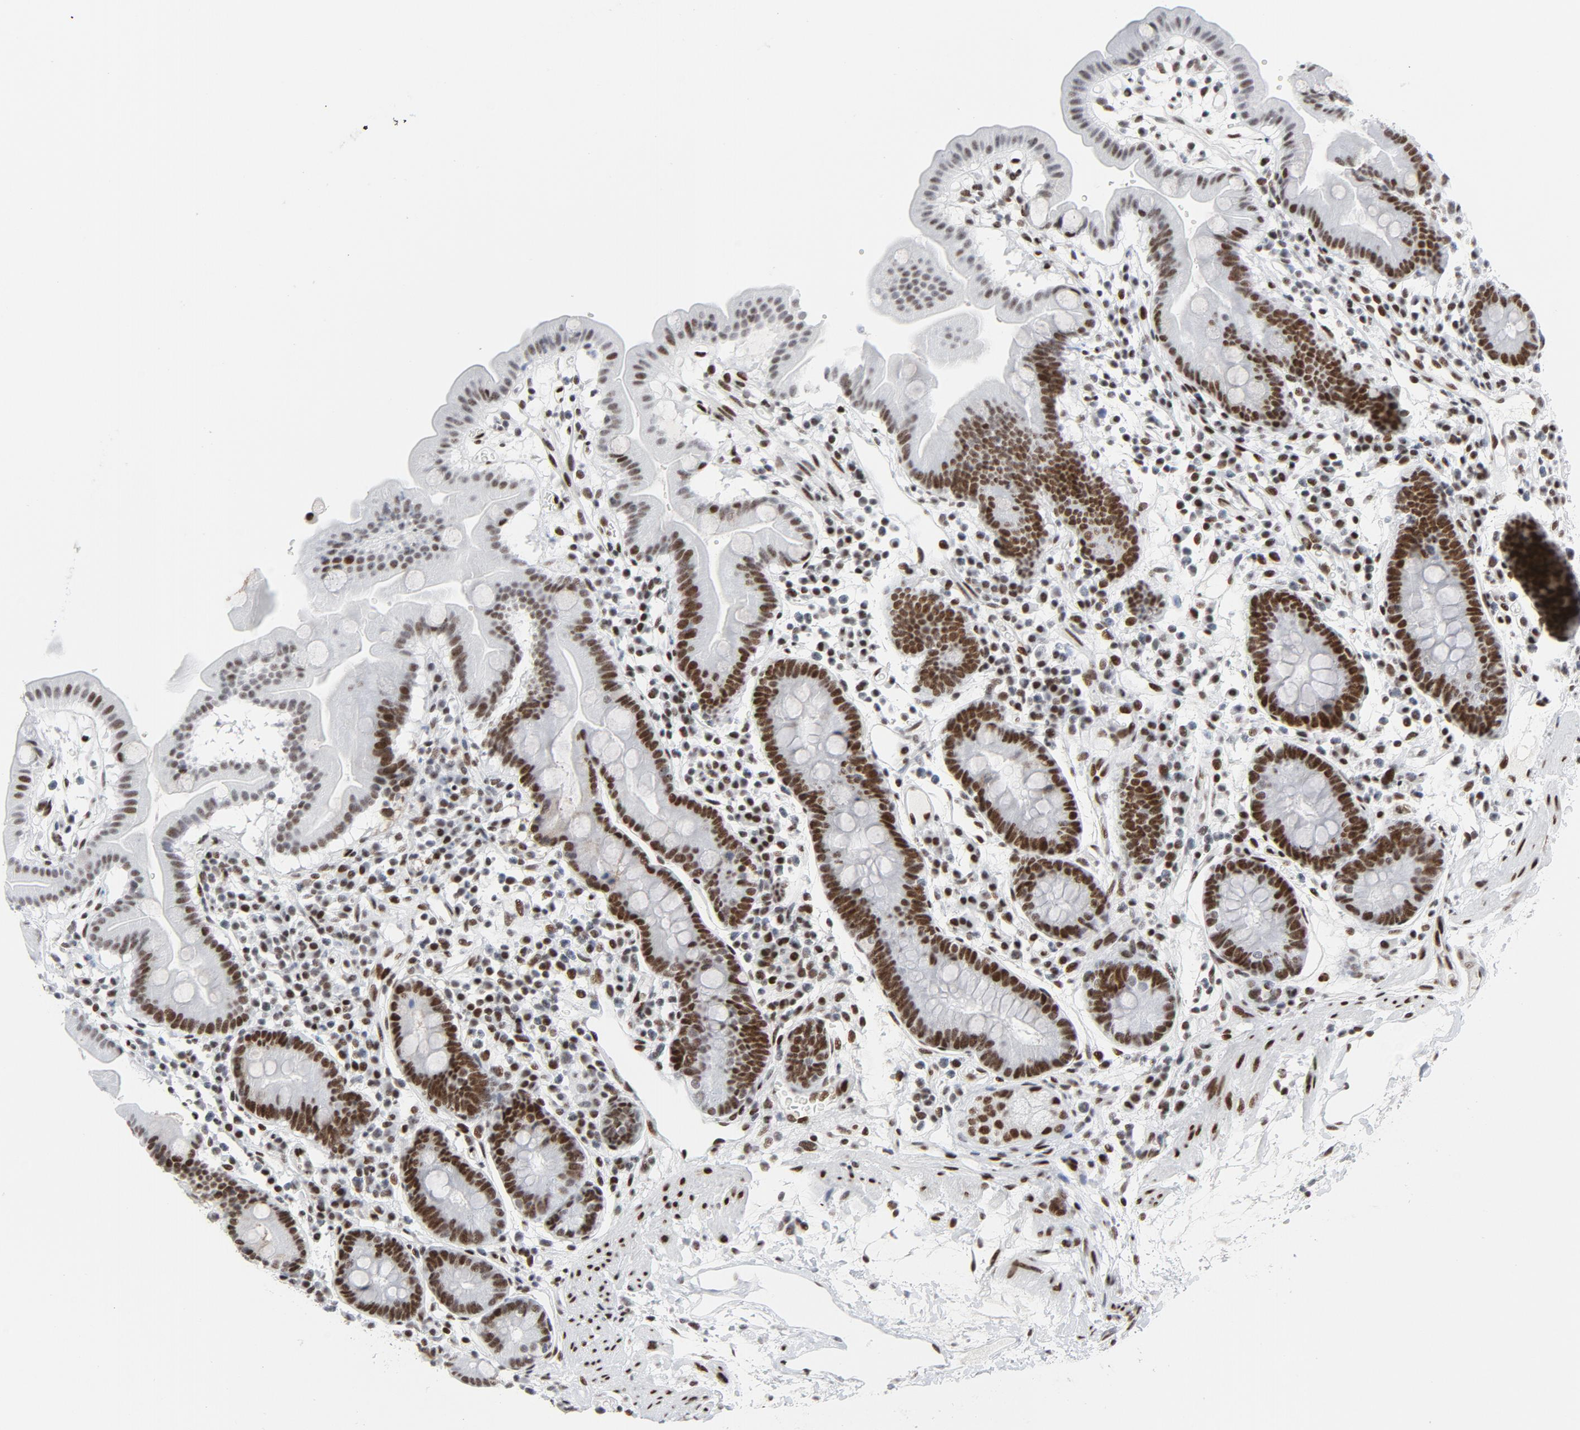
{"staining": {"intensity": "moderate", "quantity": "25%-75%", "location": "nuclear"}, "tissue": "duodenum", "cell_type": "Glandular cells", "image_type": "normal", "snomed": [{"axis": "morphology", "description": "Normal tissue, NOS"}, {"axis": "topography", "description": "Duodenum"}], "caption": "The micrograph exhibits a brown stain indicating the presence of a protein in the nuclear of glandular cells in duodenum. The protein of interest is stained brown, and the nuclei are stained in blue (DAB (3,3'-diaminobenzidine) IHC with brightfield microscopy, high magnification).", "gene": "HSF1", "patient": {"sex": "male", "age": 50}}